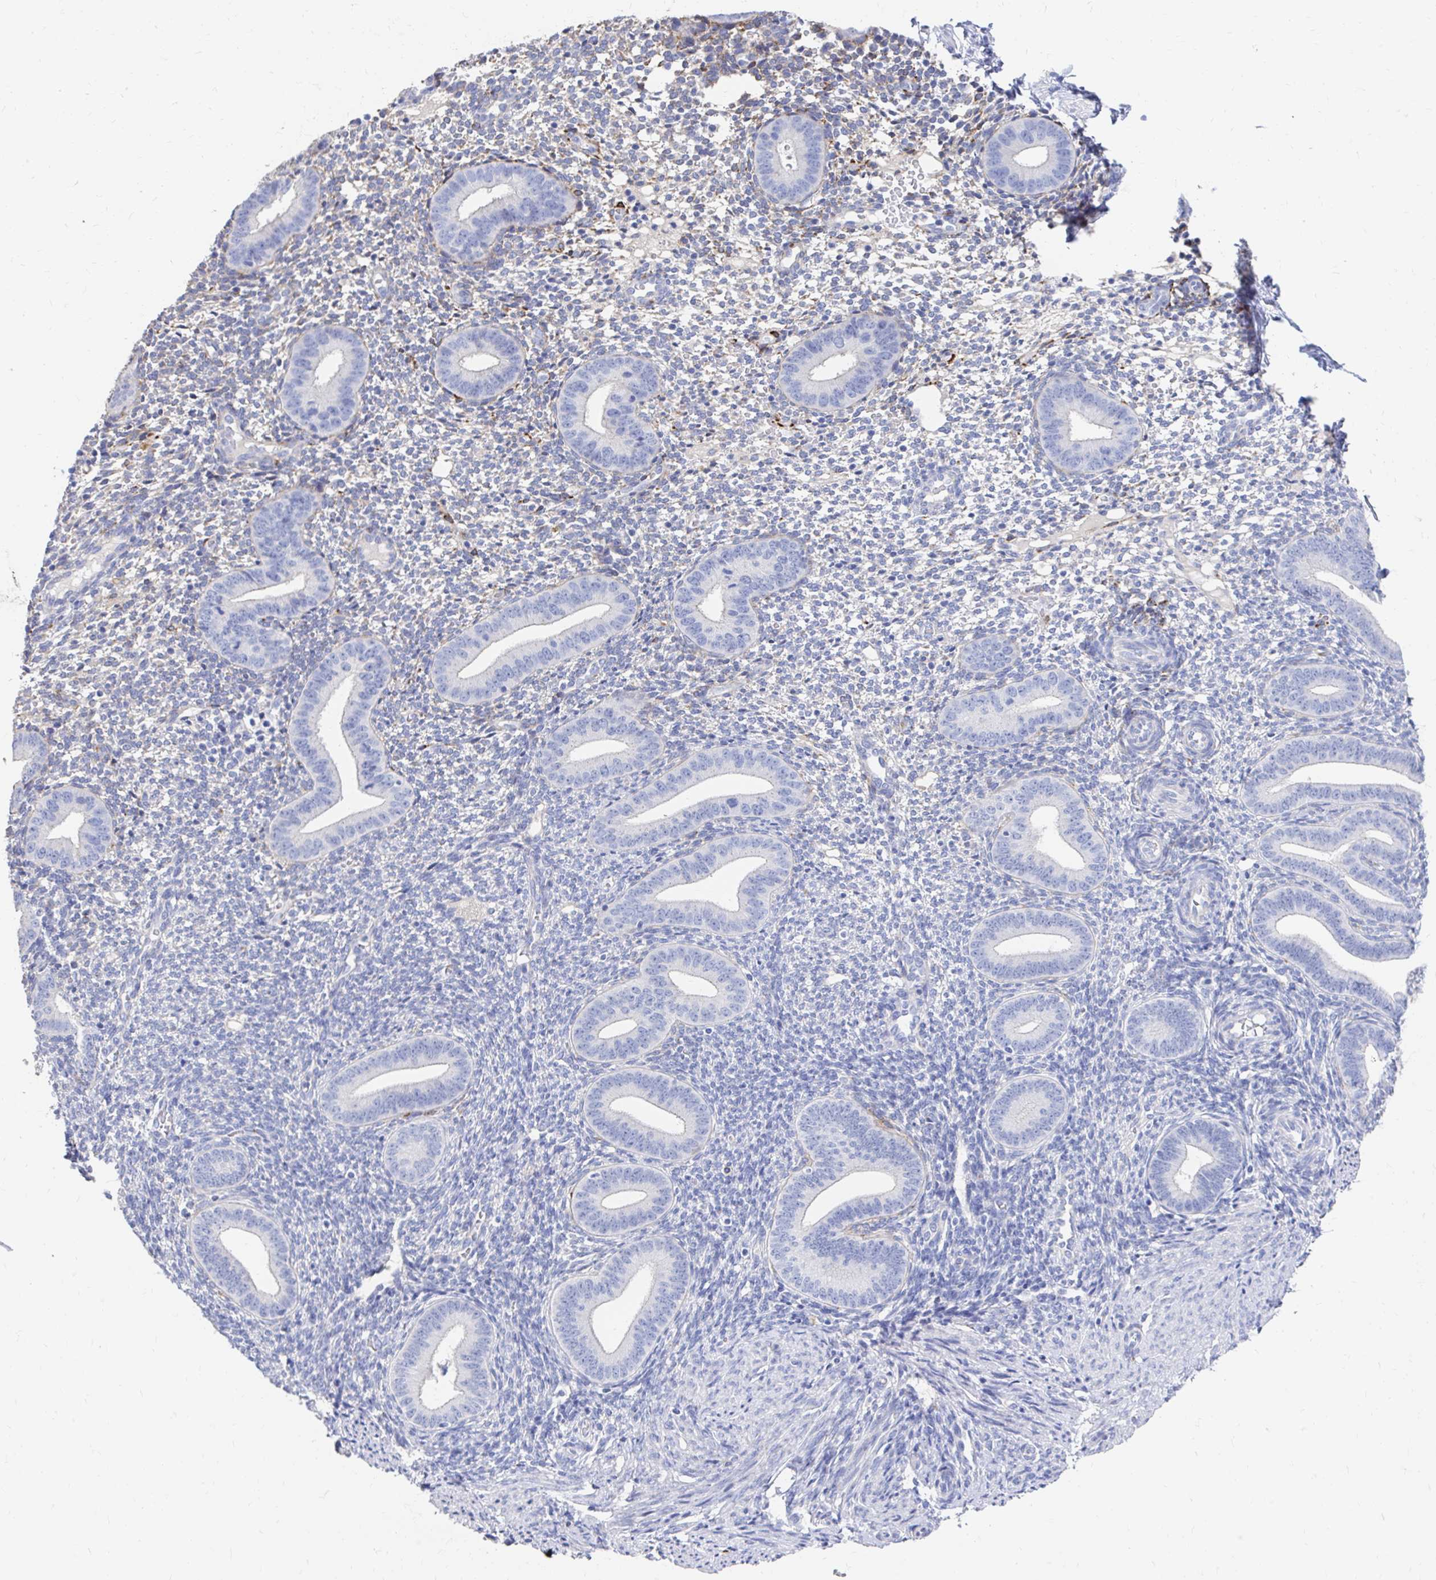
{"staining": {"intensity": "negative", "quantity": "none", "location": "none"}, "tissue": "endometrium", "cell_type": "Cells in endometrial stroma", "image_type": "normal", "snomed": [{"axis": "morphology", "description": "Normal tissue, NOS"}, {"axis": "topography", "description": "Endometrium"}], "caption": "The immunohistochemistry micrograph has no significant staining in cells in endometrial stroma of endometrium.", "gene": "LAMC3", "patient": {"sex": "female", "age": 40}}